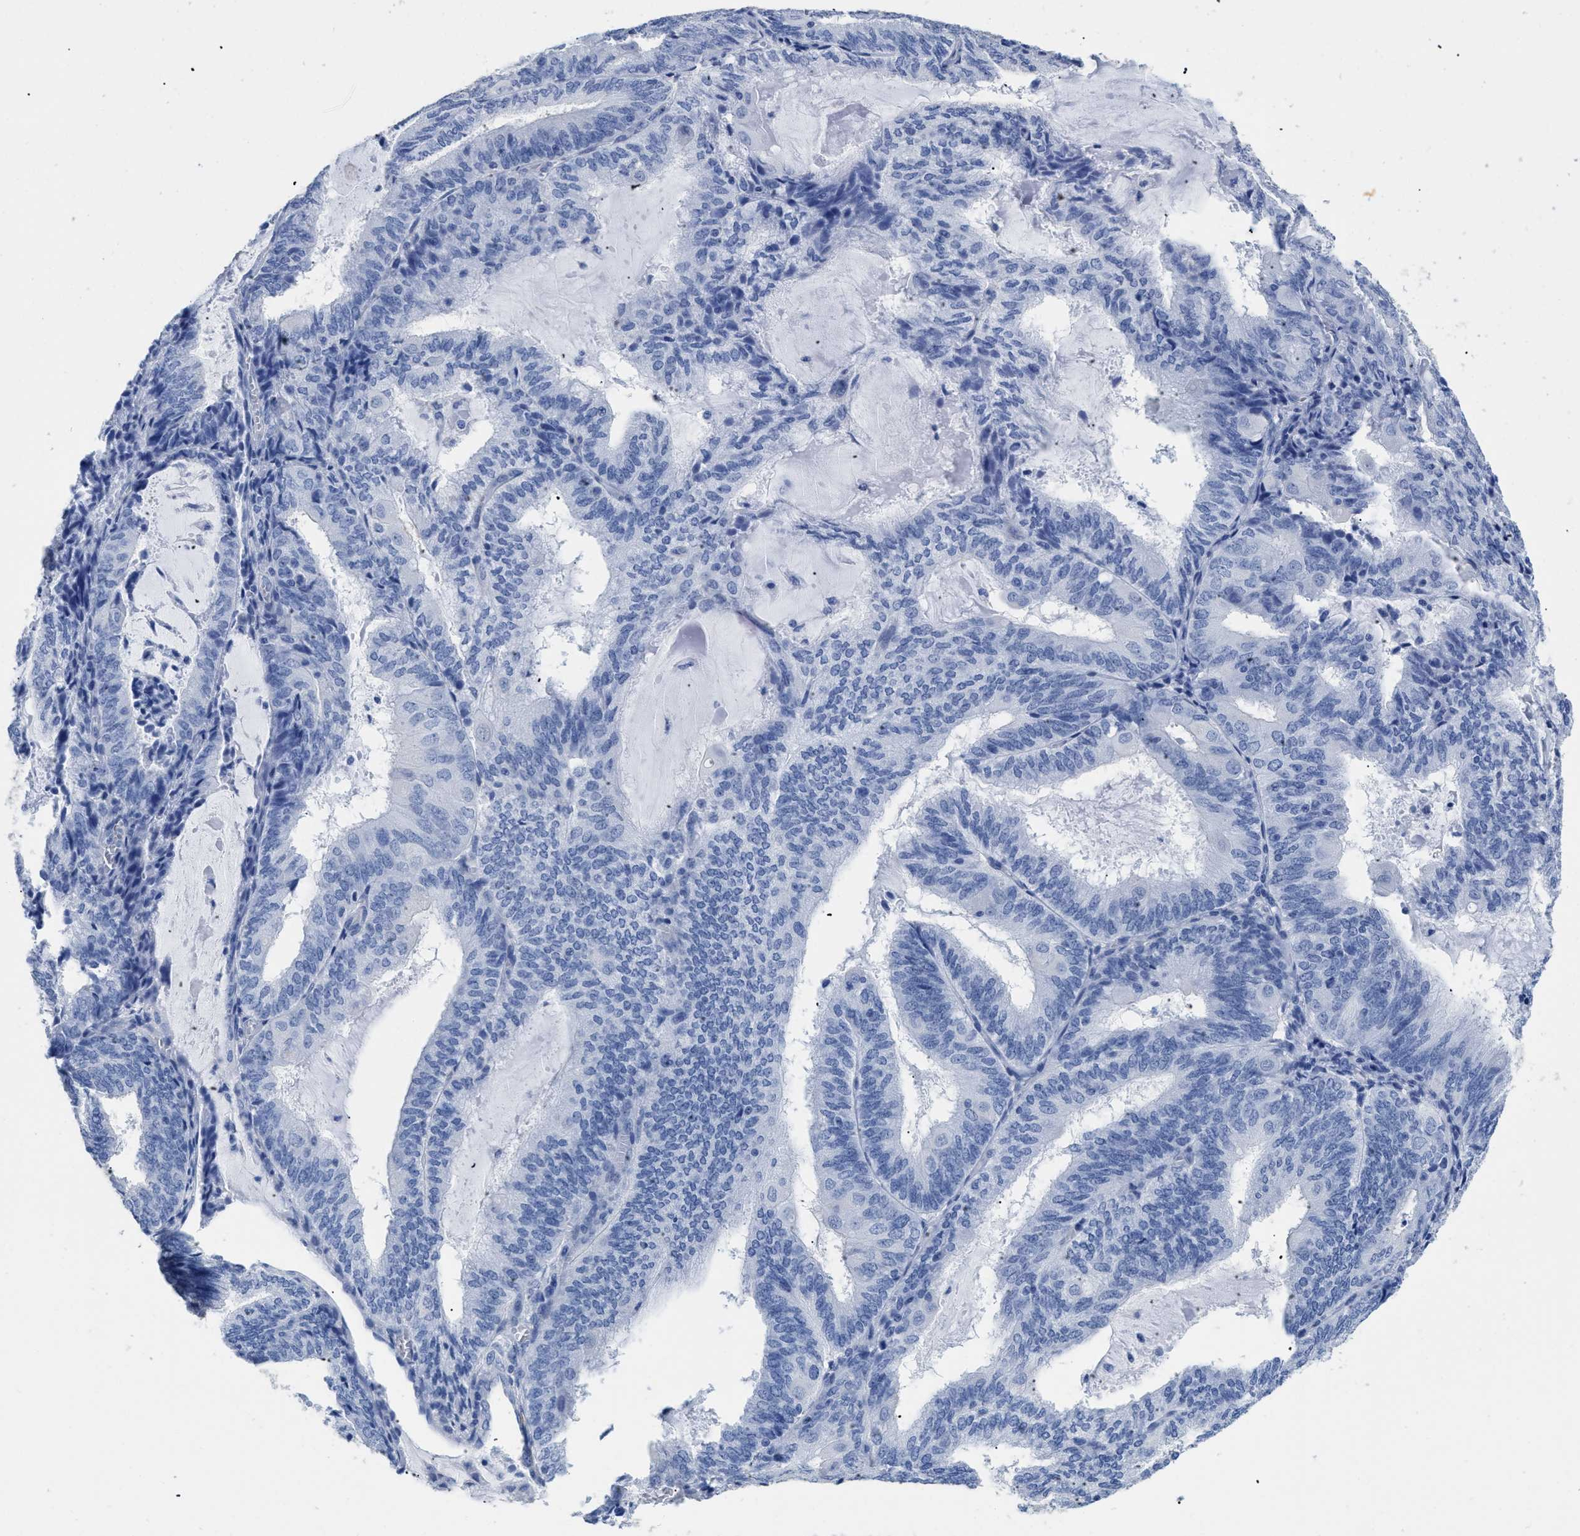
{"staining": {"intensity": "negative", "quantity": "none", "location": "none"}, "tissue": "endometrial cancer", "cell_type": "Tumor cells", "image_type": "cancer", "snomed": [{"axis": "morphology", "description": "Adenocarcinoma, NOS"}, {"axis": "topography", "description": "Endometrium"}], "caption": "High power microscopy micrograph of an immunohistochemistry histopathology image of endometrial cancer, revealing no significant expression in tumor cells. (Brightfield microscopy of DAB (3,3'-diaminobenzidine) IHC at high magnification).", "gene": "DLC1", "patient": {"sex": "female", "age": 81}}